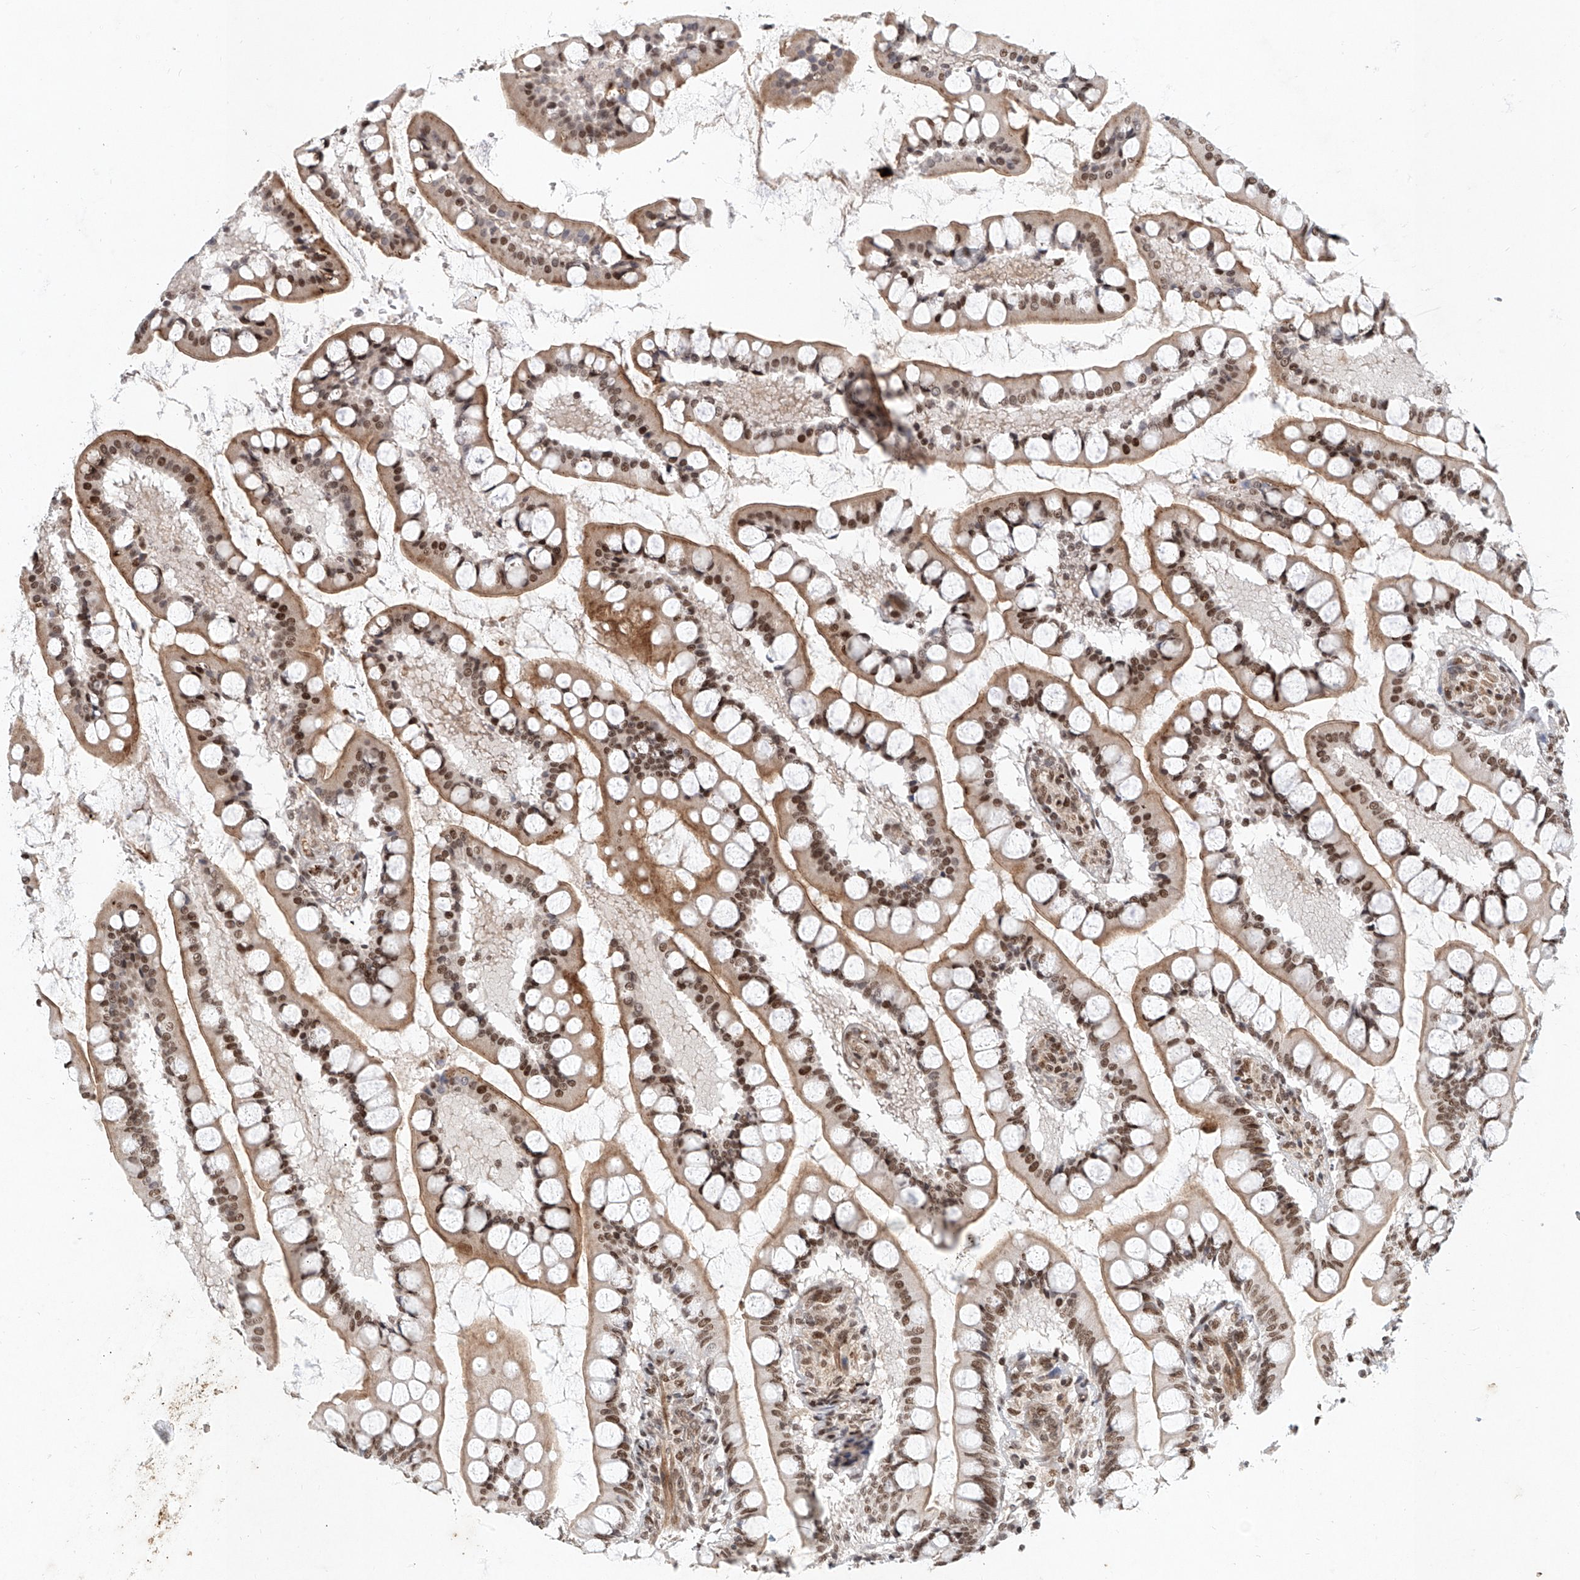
{"staining": {"intensity": "moderate", "quantity": ">75%", "location": "cytoplasmic/membranous,nuclear"}, "tissue": "small intestine", "cell_type": "Glandular cells", "image_type": "normal", "snomed": [{"axis": "morphology", "description": "Normal tissue, NOS"}, {"axis": "topography", "description": "Small intestine"}], "caption": "Moderate cytoplasmic/membranous,nuclear expression is seen in approximately >75% of glandular cells in benign small intestine.", "gene": "ZNF470", "patient": {"sex": "male", "age": 52}}